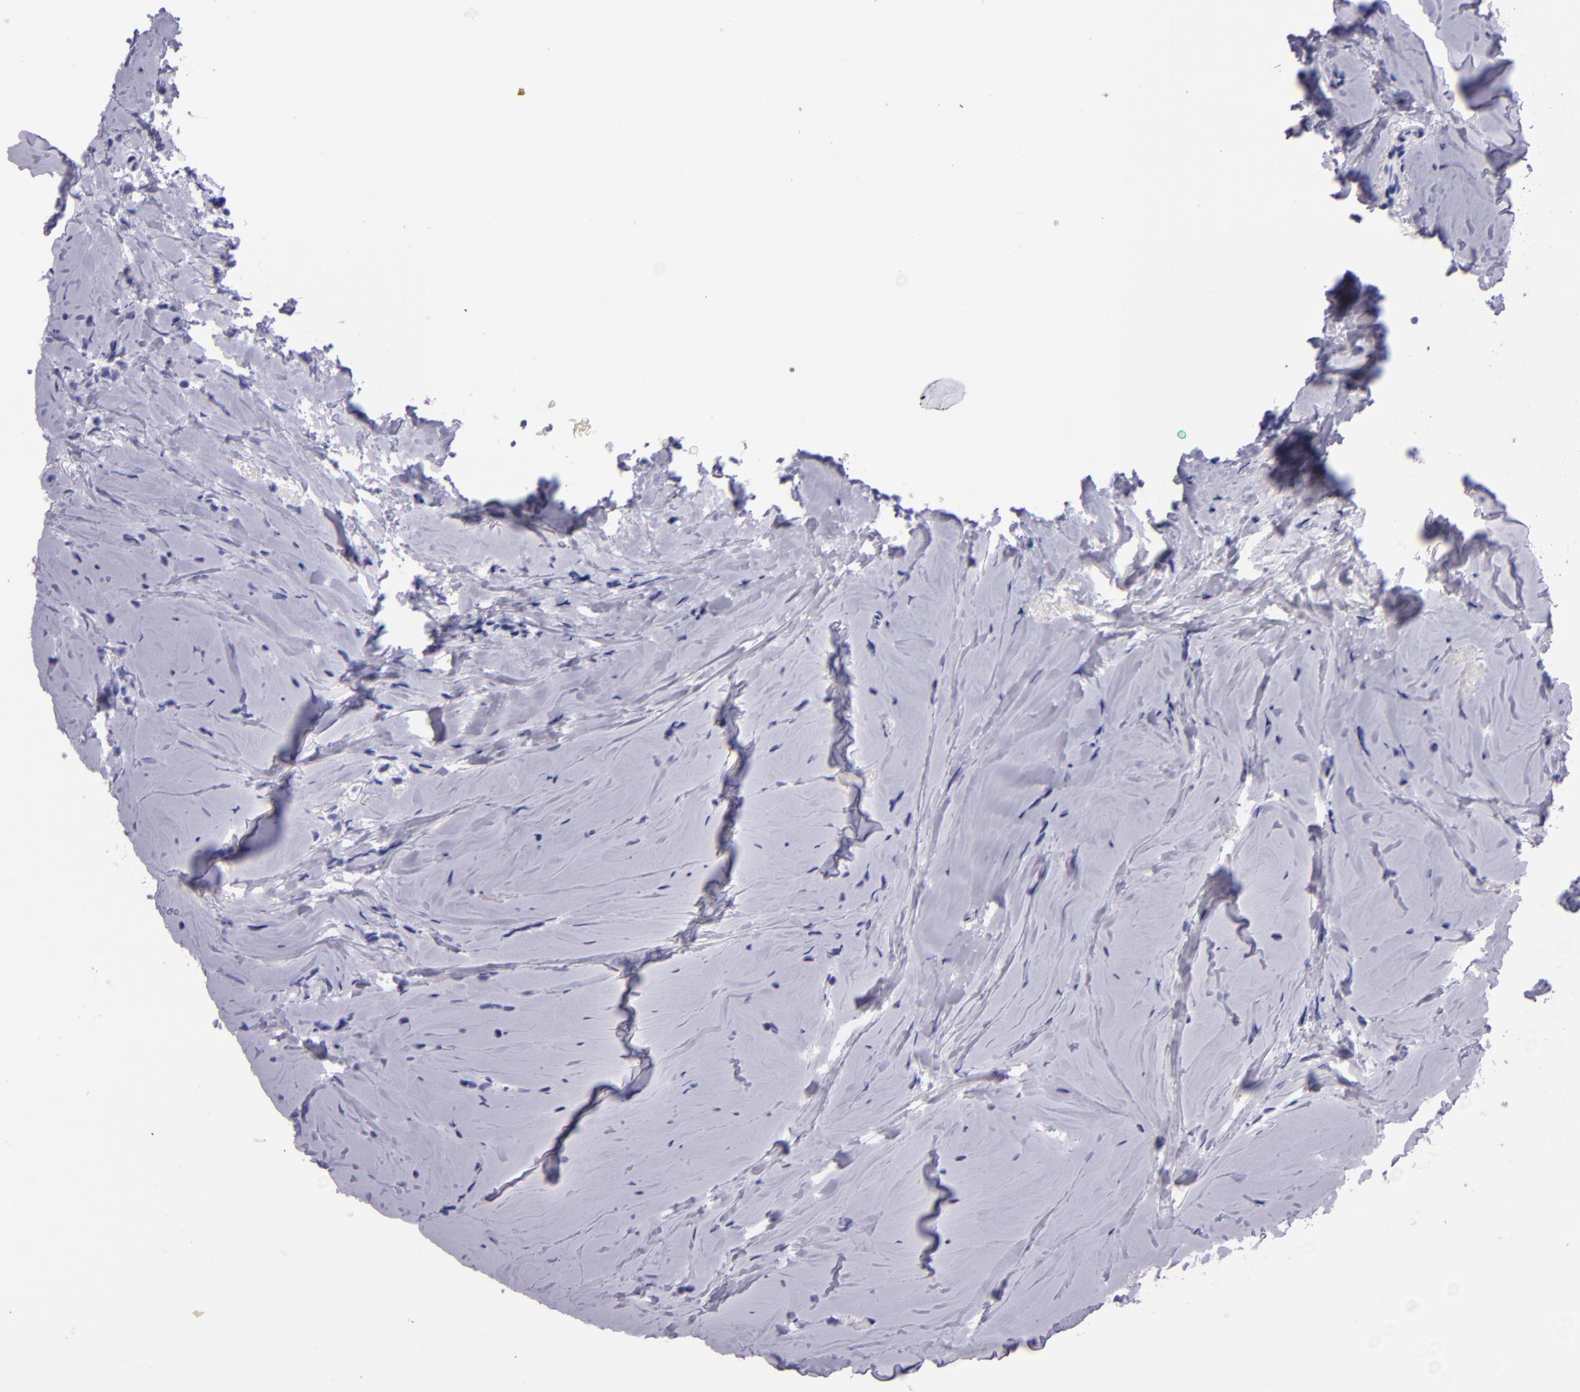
{"staining": {"intensity": "negative", "quantity": "none", "location": "none"}, "tissue": "breast cancer", "cell_type": "Tumor cells", "image_type": "cancer", "snomed": [{"axis": "morphology", "description": "Lobular carcinoma"}, {"axis": "topography", "description": "Breast"}], "caption": "The photomicrograph displays no significant positivity in tumor cells of breast lobular carcinoma.", "gene": "SFTPB", "patient": {"sex": "female", "age": 64}}